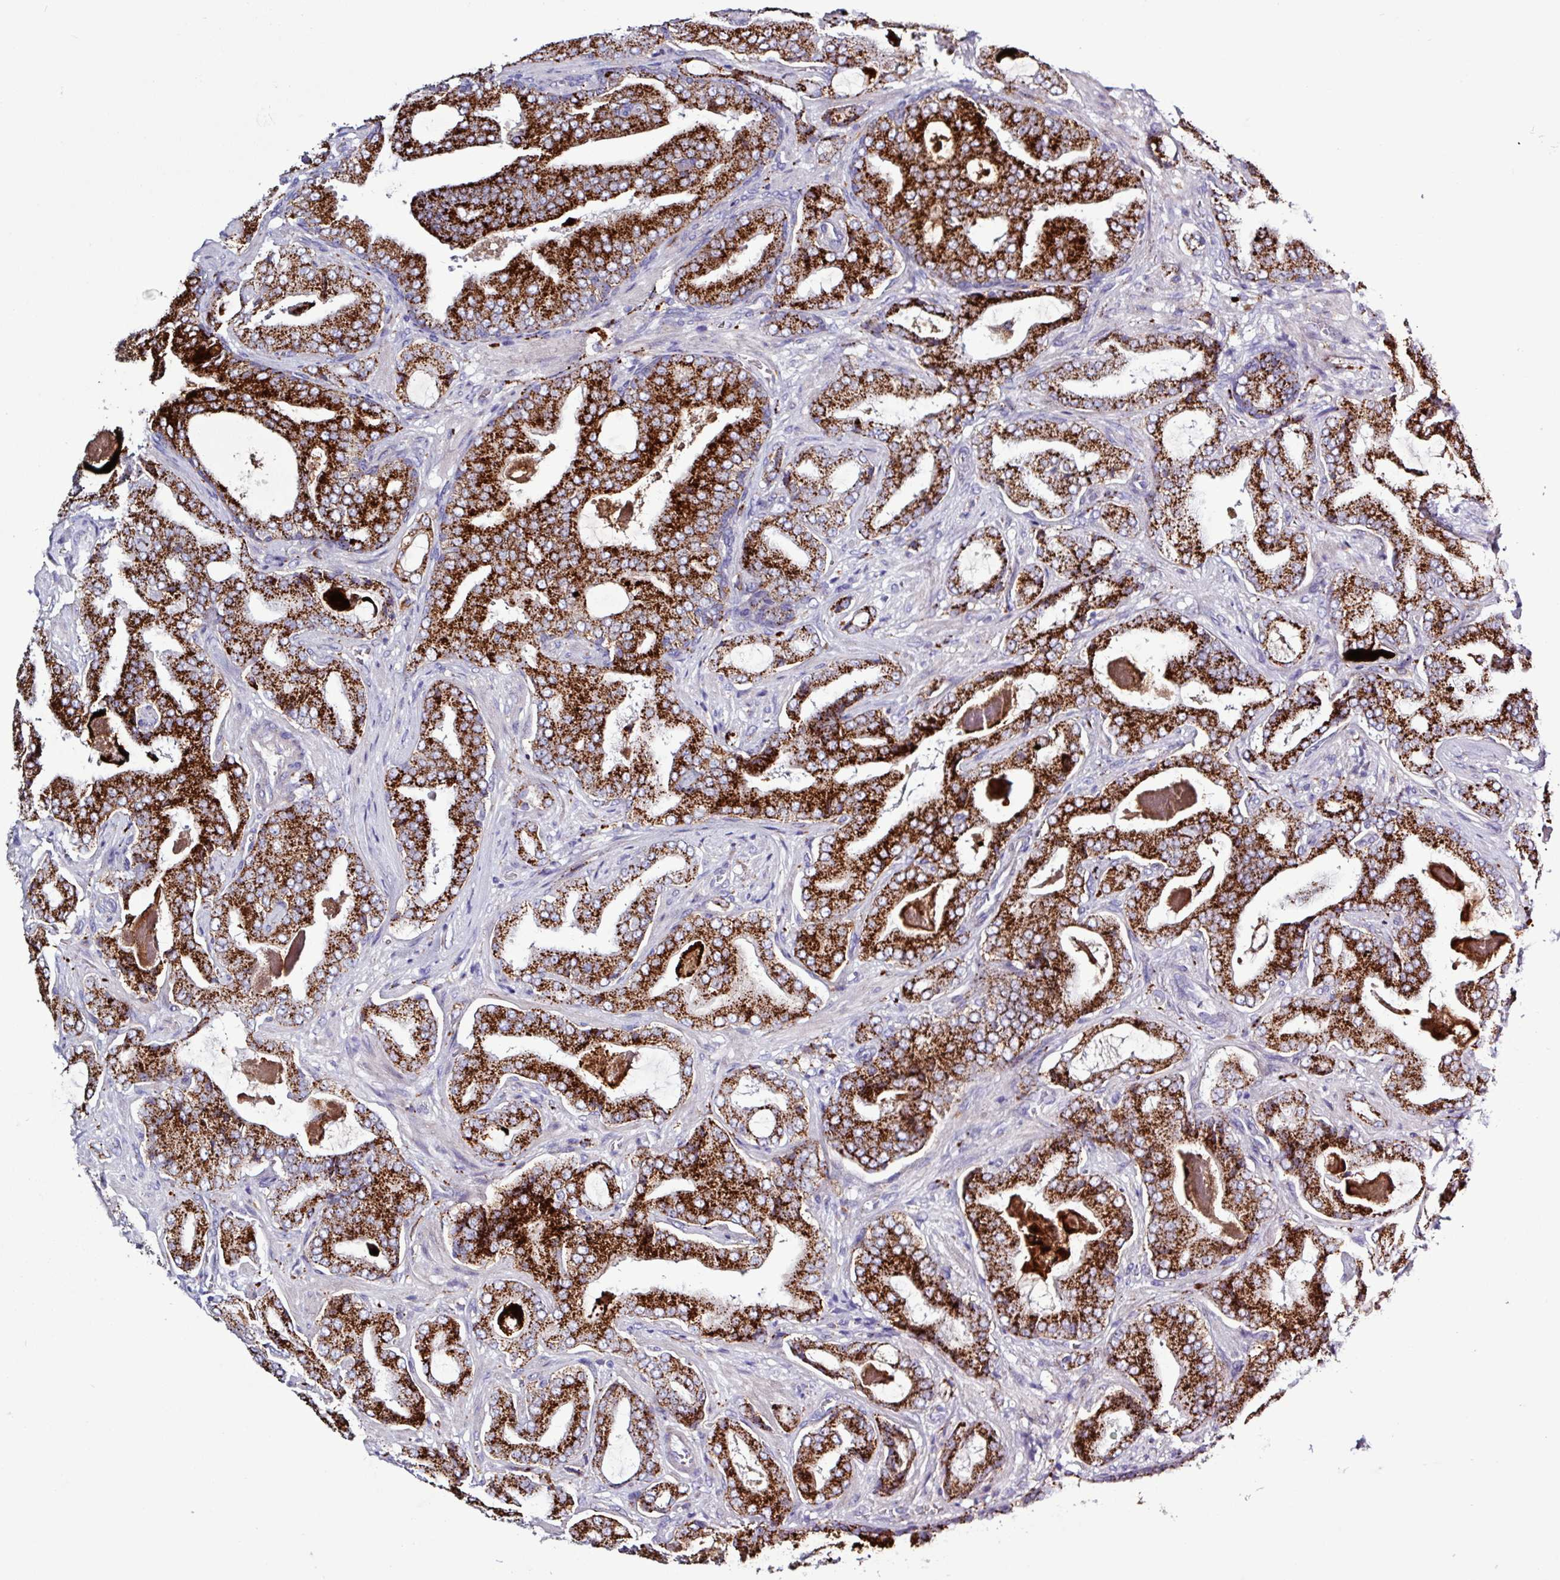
{"staining": {"intensity": "strong", "quantity": ">75%", "location": "cytoplasmic/membranous"}, "tissue": "prostate cancer", "cell_type": "Tumor cells", "image_type": "cancer", "snomed": [{"axis": "morphology", "description": "Adenocarcinoma, High grade"}, {"axis": "topography", "description": "Prostate"}], "caption": "An image of adenocarcinoma (high-grade) (prostate) stained for a protein displays strong cytoplasmic/membranous brown staining in tumor cells.", "gene": "AMIGO2", "patient": {"sex": "male", "age": 68}}